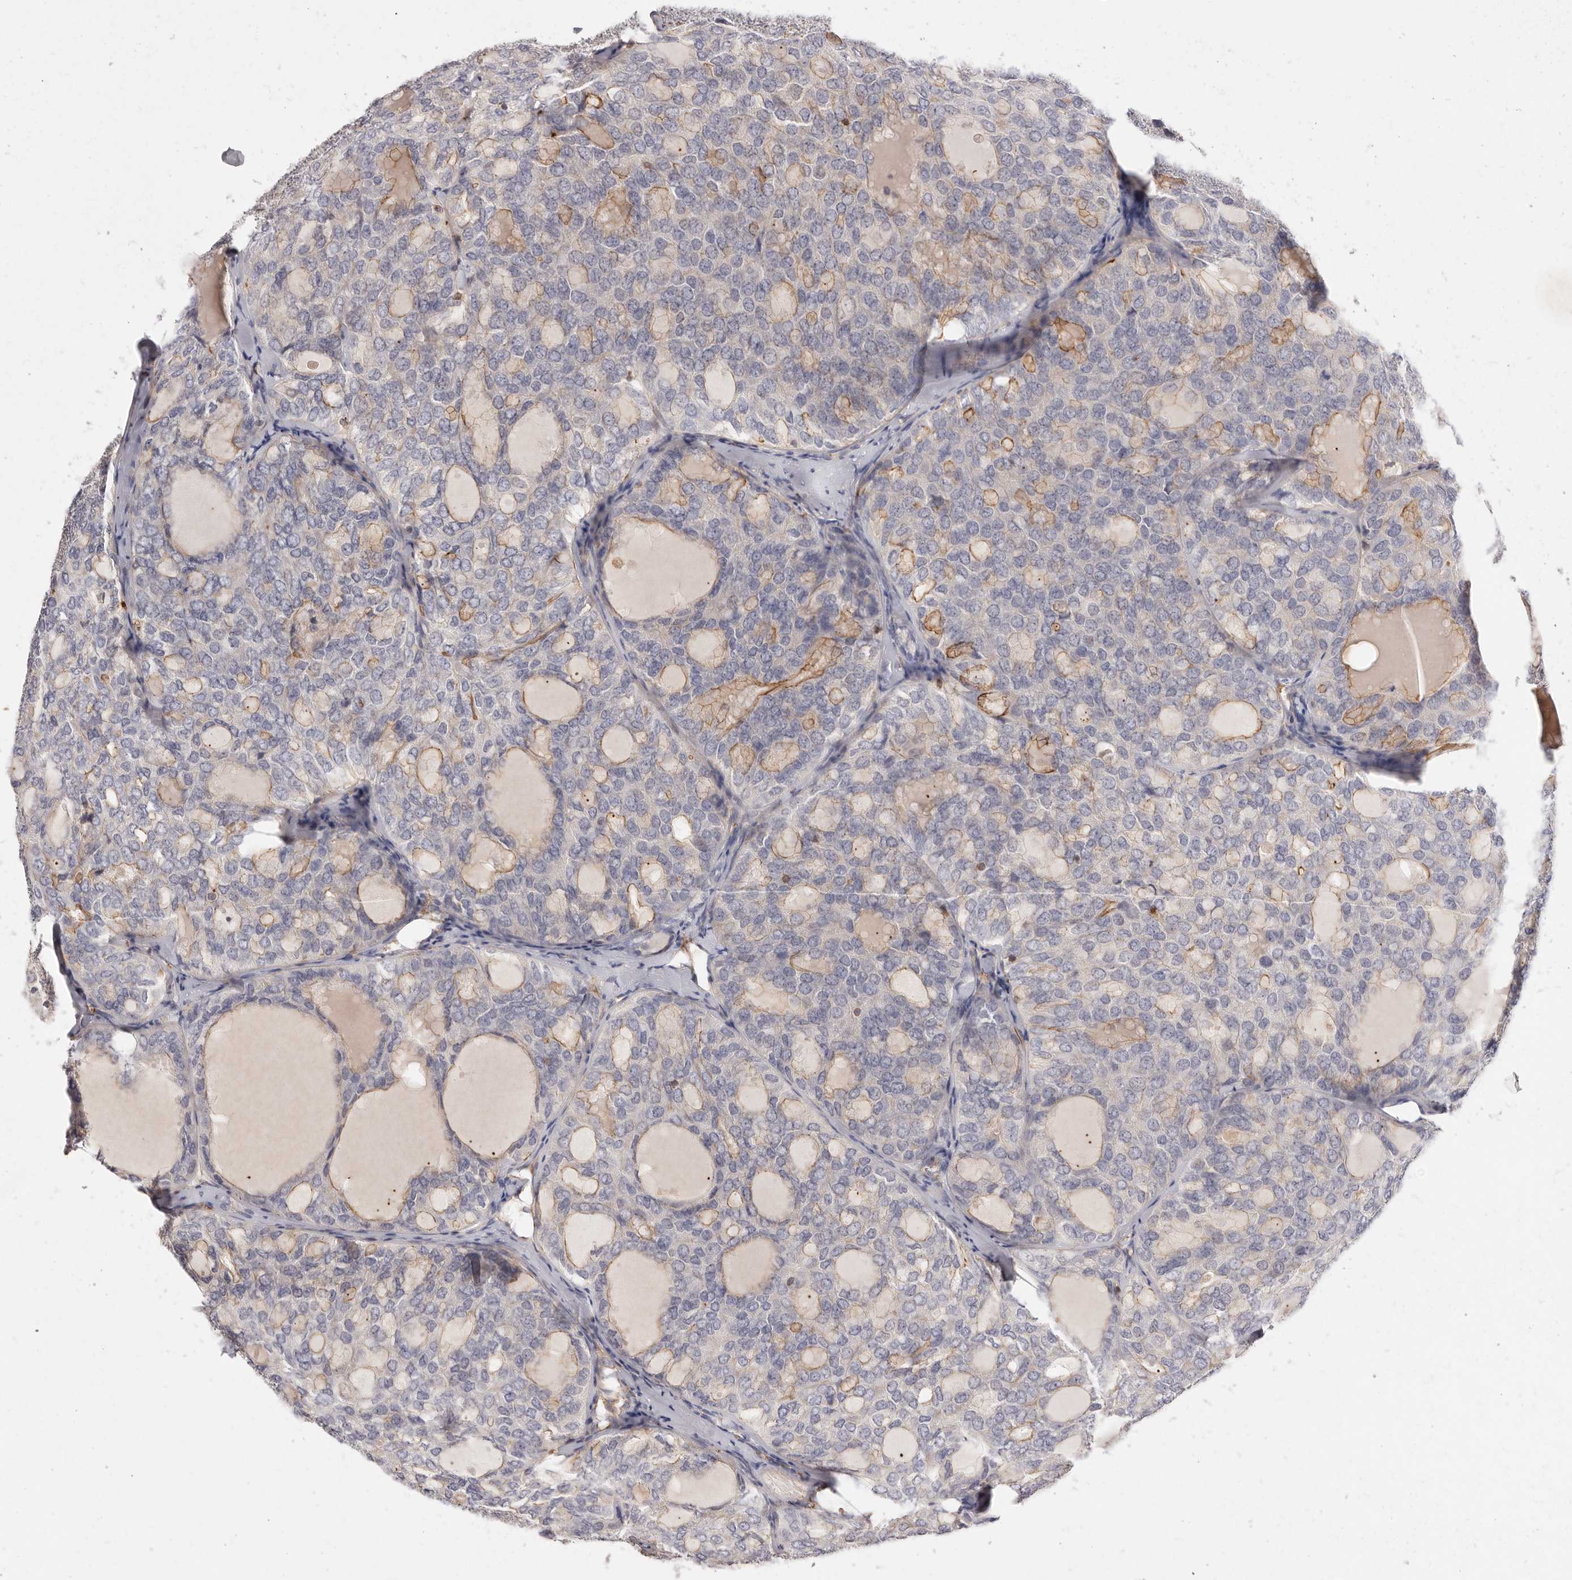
{"staining": {"intensity": "moderate", "quantity": "<25%", "location": "cytoplasmic/membranous"}, "tissue": "thyroid cancer", "cell_type": "Tumor cells", "image_type": "cancer", "snomed": [{"axis": "morphology", "description": "Follicular adenoma carcinoma, NOS"}, {"axis": "topography", "description": "Thyroid gland"}], "caption": "Immunohistochemistry photomicrograph of neoplastic tissue: thyroid cancer stained using immunohistochemistry exhibits low levels of moderate protein expression localized specifically in the cytoplasmic/membranous of tumor cells, appearing as a cytoplasmic/membranous brown color.", "gene": "SLC35B2", "patient": {"sex": "male", "age": 75}}